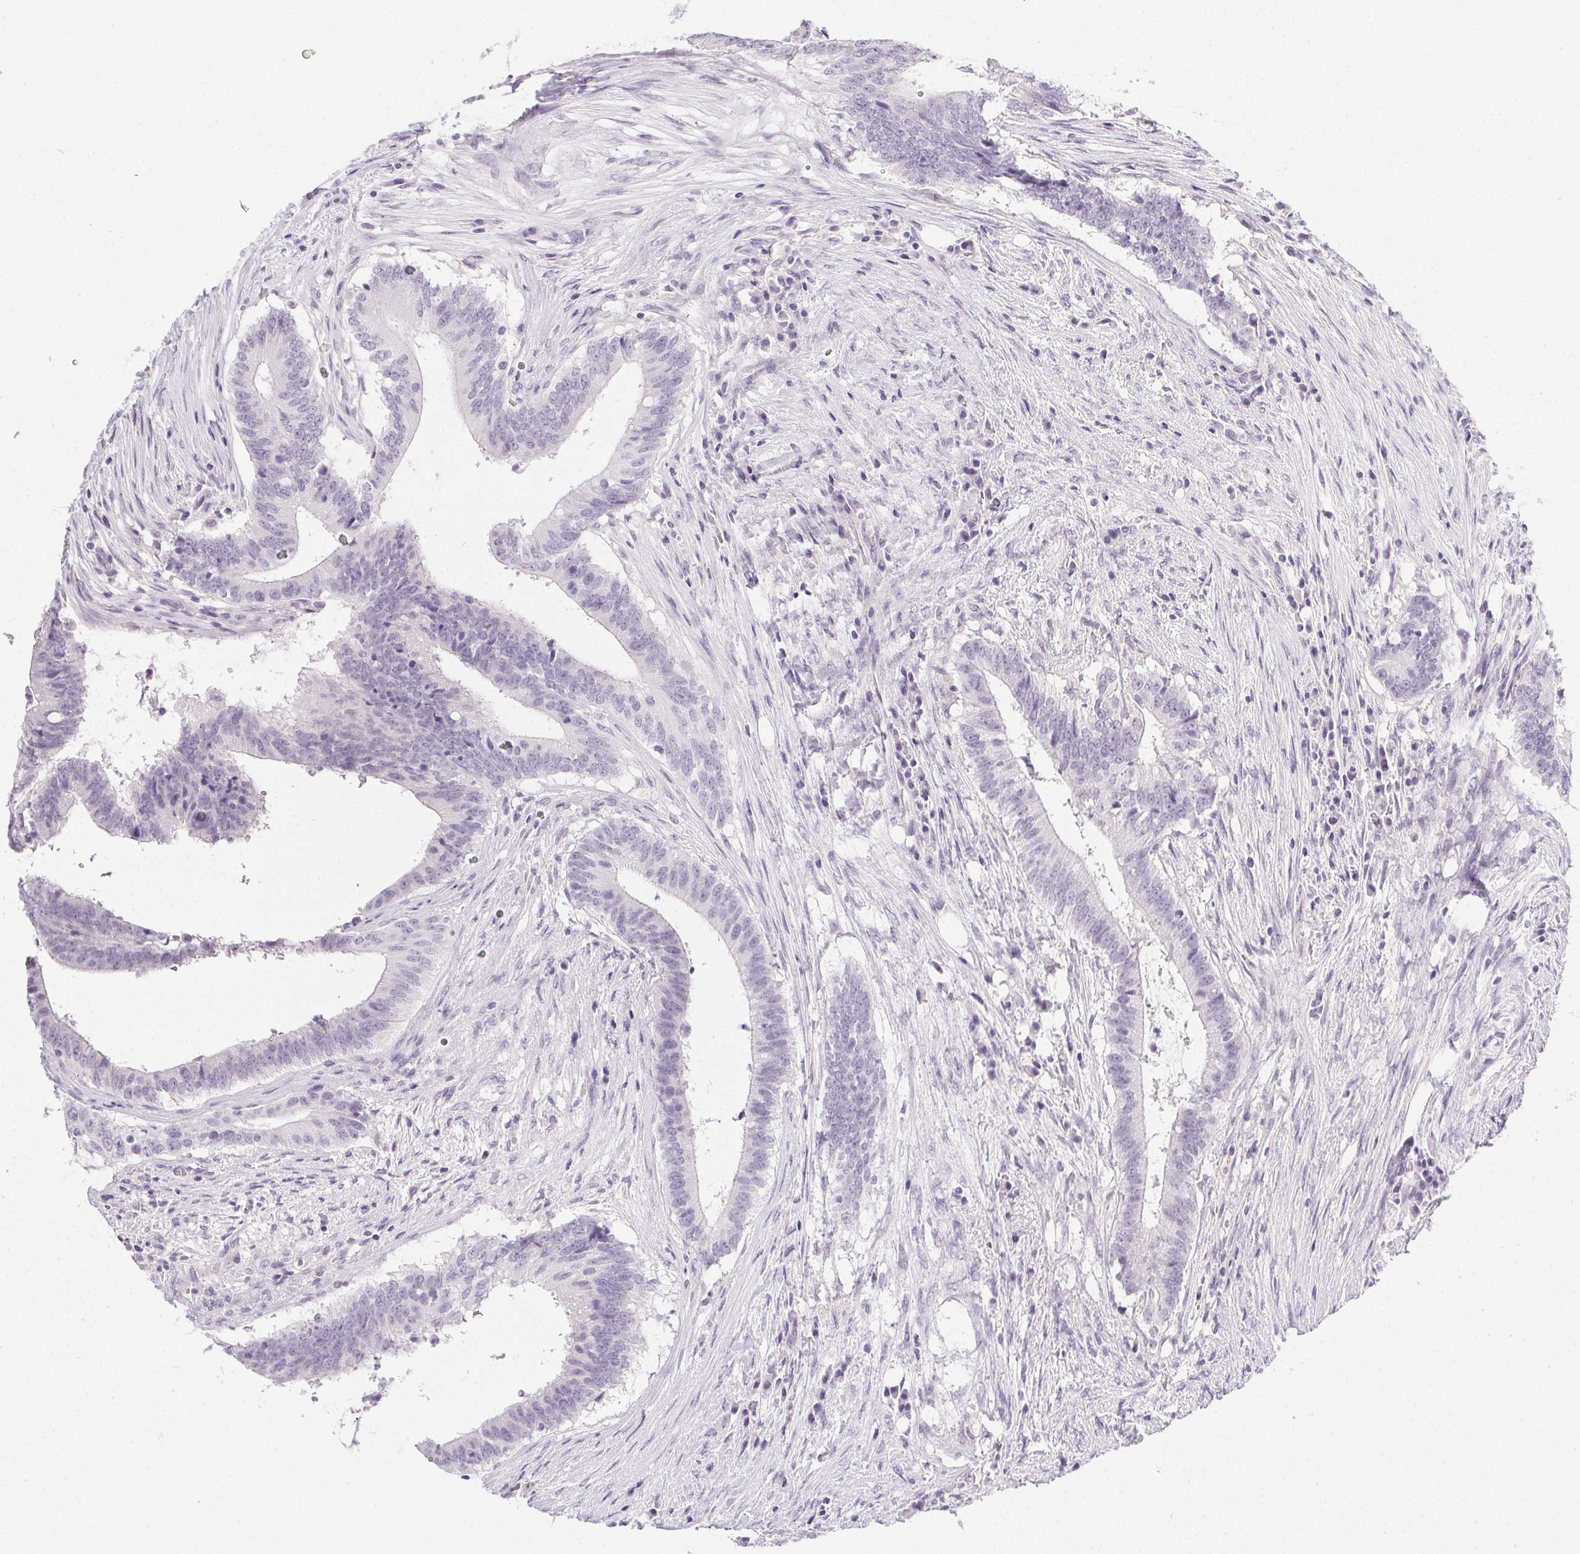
{"staining": {"intensity": "negative", "quantity": "none", "location": "none"}, "tissue": "colorectal cancer", "cell_type": "Tumor cells", "image_type": "cancer", "snomed": [{"axis": "morphology", "description": "Adenocarcinoma, NOS"}, {"axis": "topography", "description": "Colon"}], "caption": "High power microscopy micrograph of an IHC histopathology image of adenocarcinoma (colorectal), revealing no significant expression in tumor cells. (DAB (3,3'-diaminobenzidine) immunohistochemistry (IHC) visualized using brightfield microscopy, high magnification).", "gene": "PRL", "patient": {"sex": "female", "age": 43}}